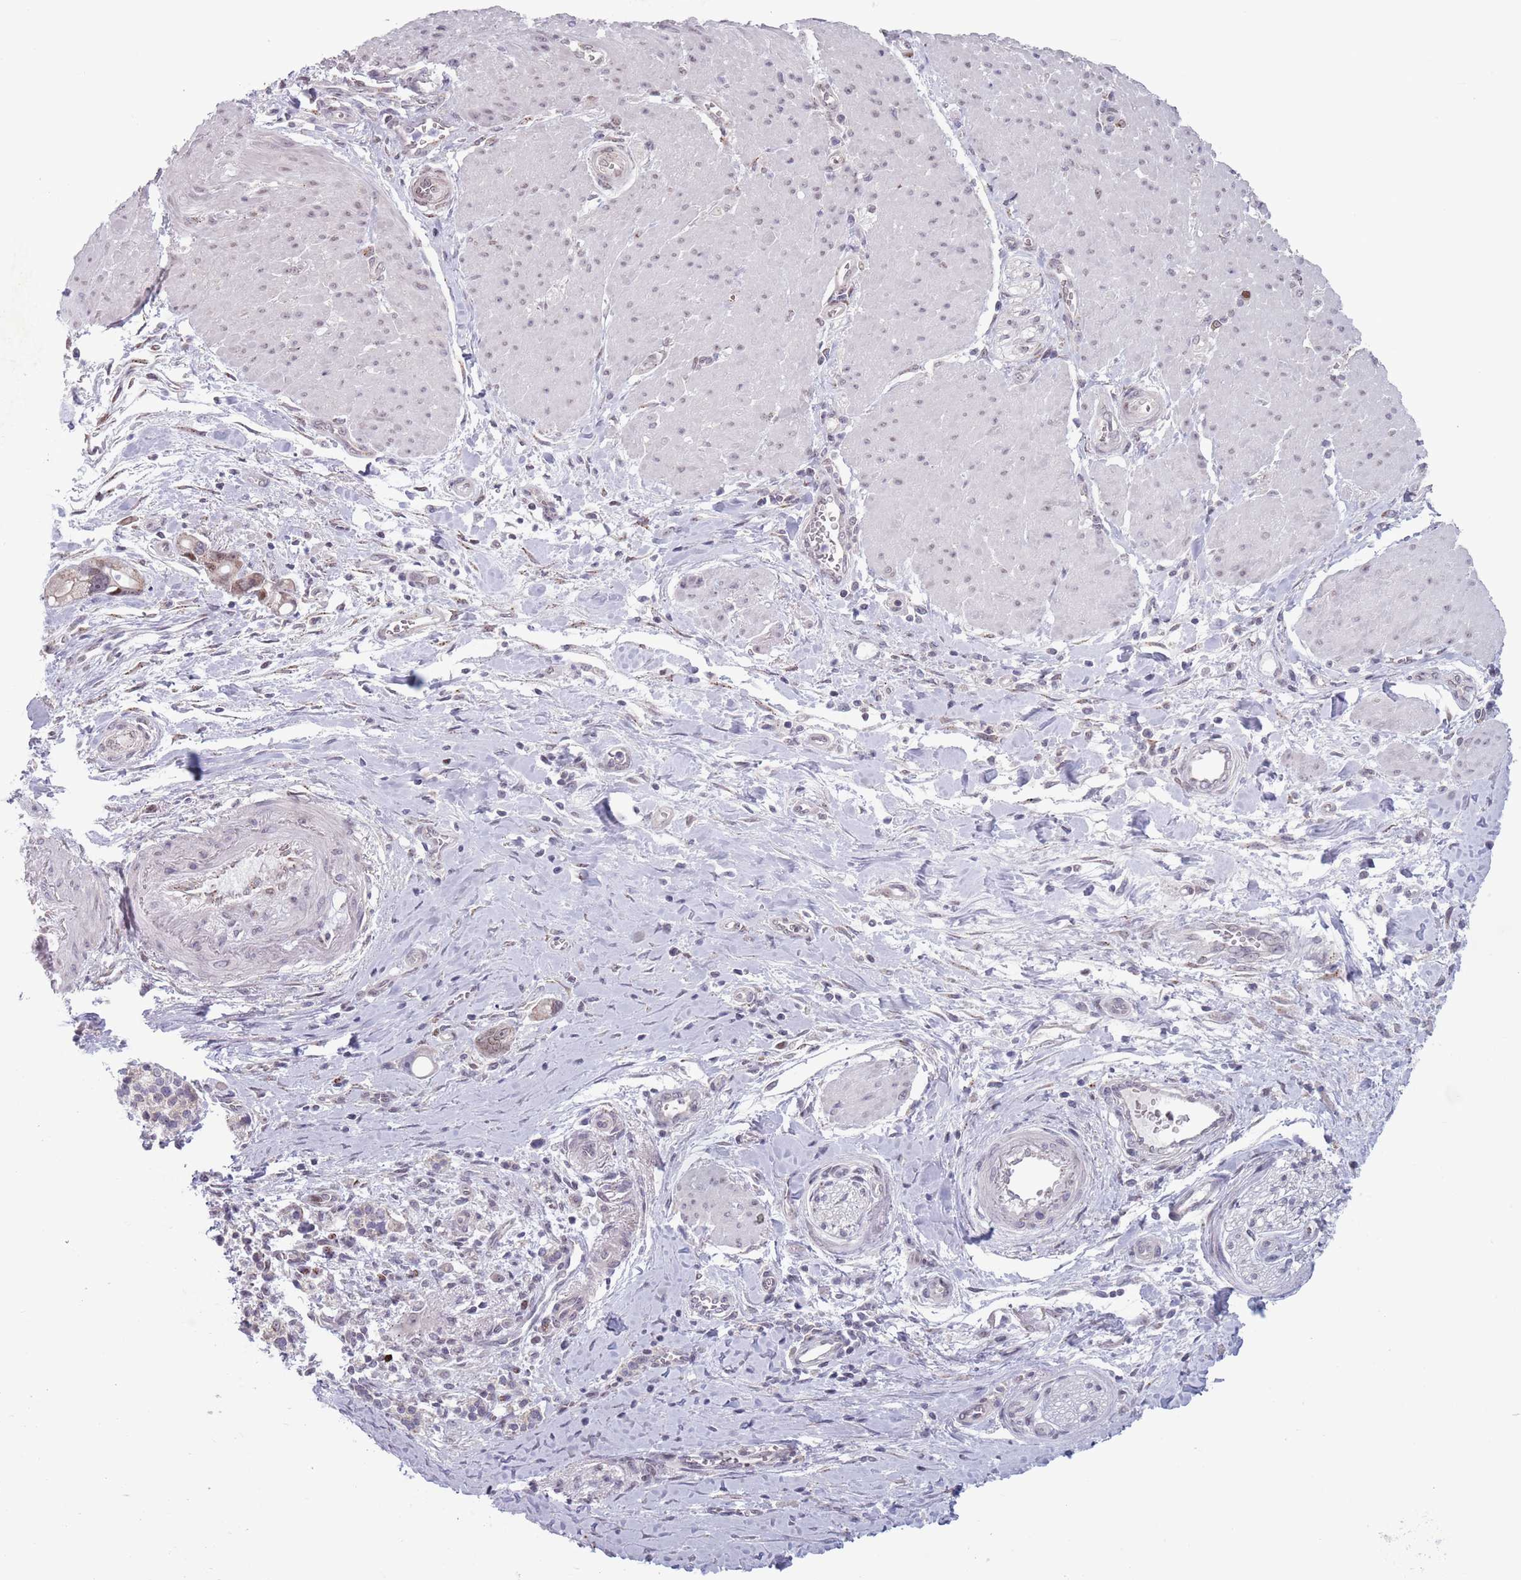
{"staining": {"intensity": "weak", "quantity": ">75%", "location": "cytoplasmic/membranous,nuclear"}, "tissue": "pancreatic cancer", "cell_type": "Tumor cells", "image_type": "cancer", "snomed": [{"axis": "morphology", "description": "Adenocarcinoma, NOS"}, {"axis": "topography", "description": "Pancreas"}], "caption": "Pancreatic adenocarcinoma stained with a protein marker displays weak staining in tumor cells.", "gene": "ZKSCAN2", "patient": {"sex": "male", "age": 68}}